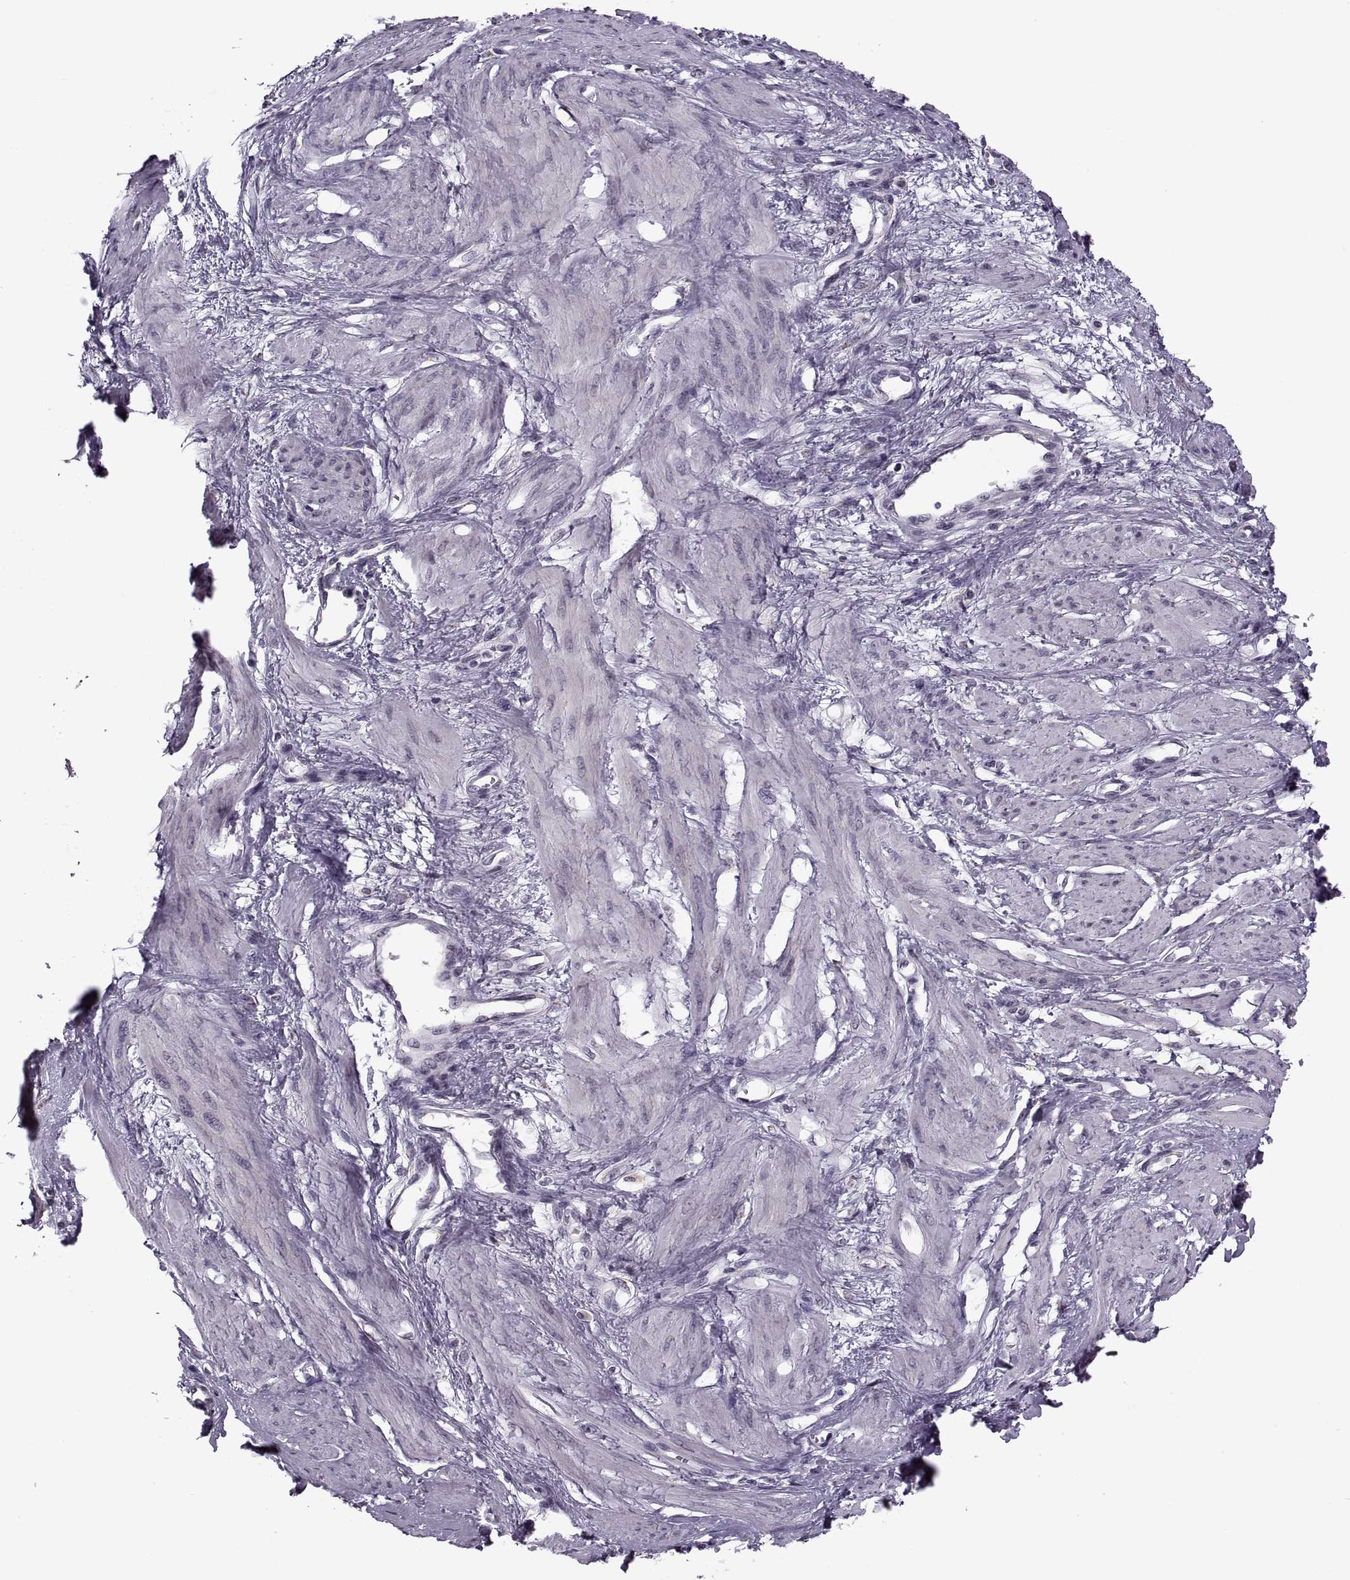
{"staining": {"intensity": "negative", "quantity": "none", "location": "none"}, "tissue": "smooth muscle", "cell_type": "Smooth muscle cells", "image_type": "normal", "snomed": [{"axis": "morphology", "description": "Normal tissue, NOS"}, {"axis": "topography", "description": "Smooth muscle"}, {"axis": "topography", "description": "Uterus"}], "caption": "Benign smooth muscle was stained to show a protein in brown. There is no significant staining in smooth muscle cells. Brightfield microscopy of immunohistochemistry (IHC) stained with DAB (3,3'-diaminobenzidine) (brown) and hematoxylin (blue), captured at high magnification.", "gene": "PRSS37", "patient": {"sex": "female", "age": 39}}